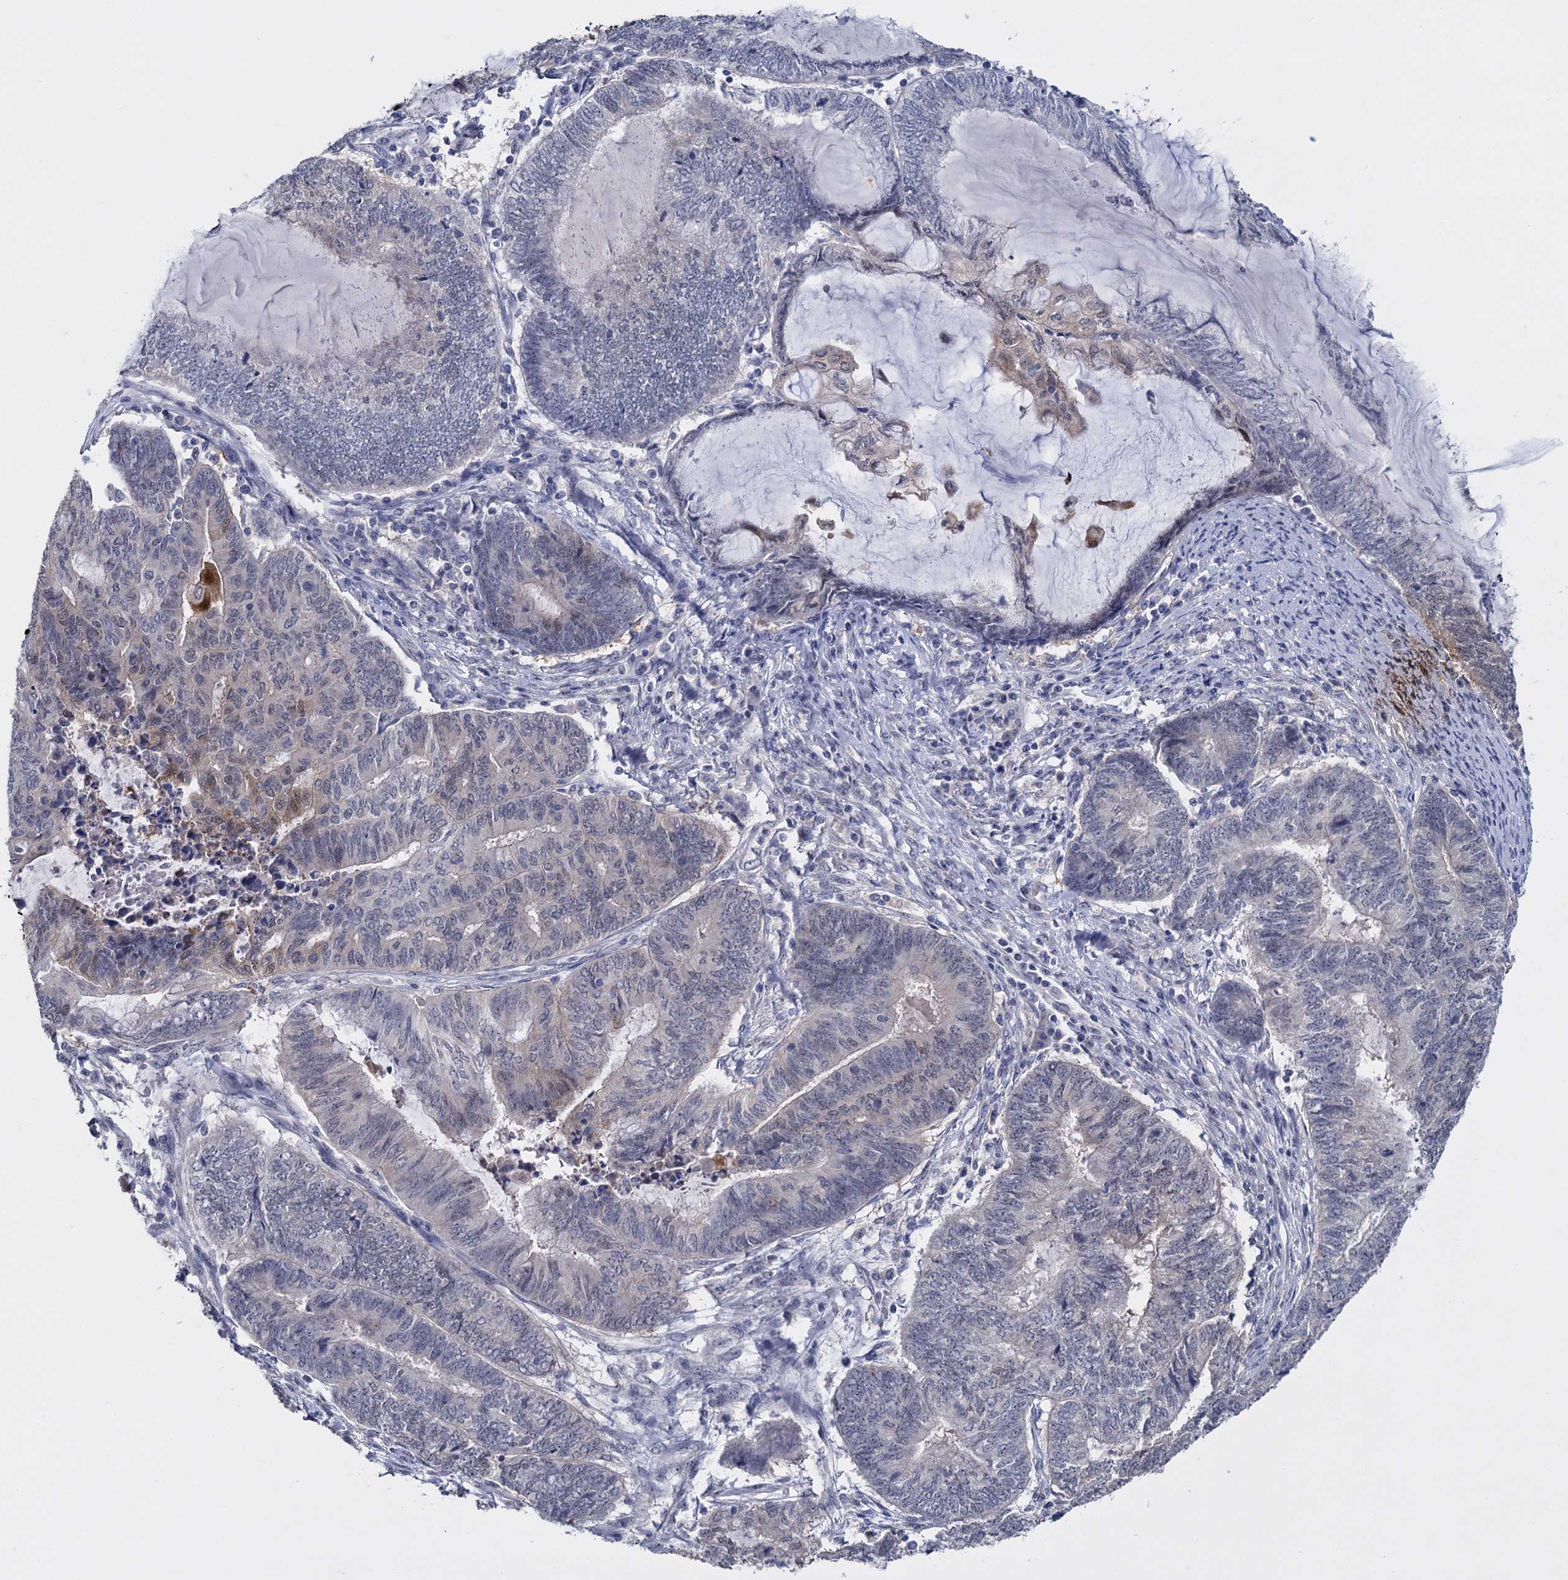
{"staining": {"intensity": "weak", "quantity": "<25%", "location": "cytoplasmic/membranous"}, "tissue": "endometrial cancer", "cell_type": "Tumor cells", "image_type": "cancer", "snomed": [{"axis": "morphology", "description": "Adenocarcinoma, NOS"}, {"axis": "topography", "description": "Uterus"}, {"axis": "topography", "description": "Endometrium"}], "caption": "This is a micrograph of IHC staining of endometrial cancer (adenocarcinoma), which shows no expression in tumor cells.", "gene": "SFN", "patient": {"sex": "female", "age": 70}}